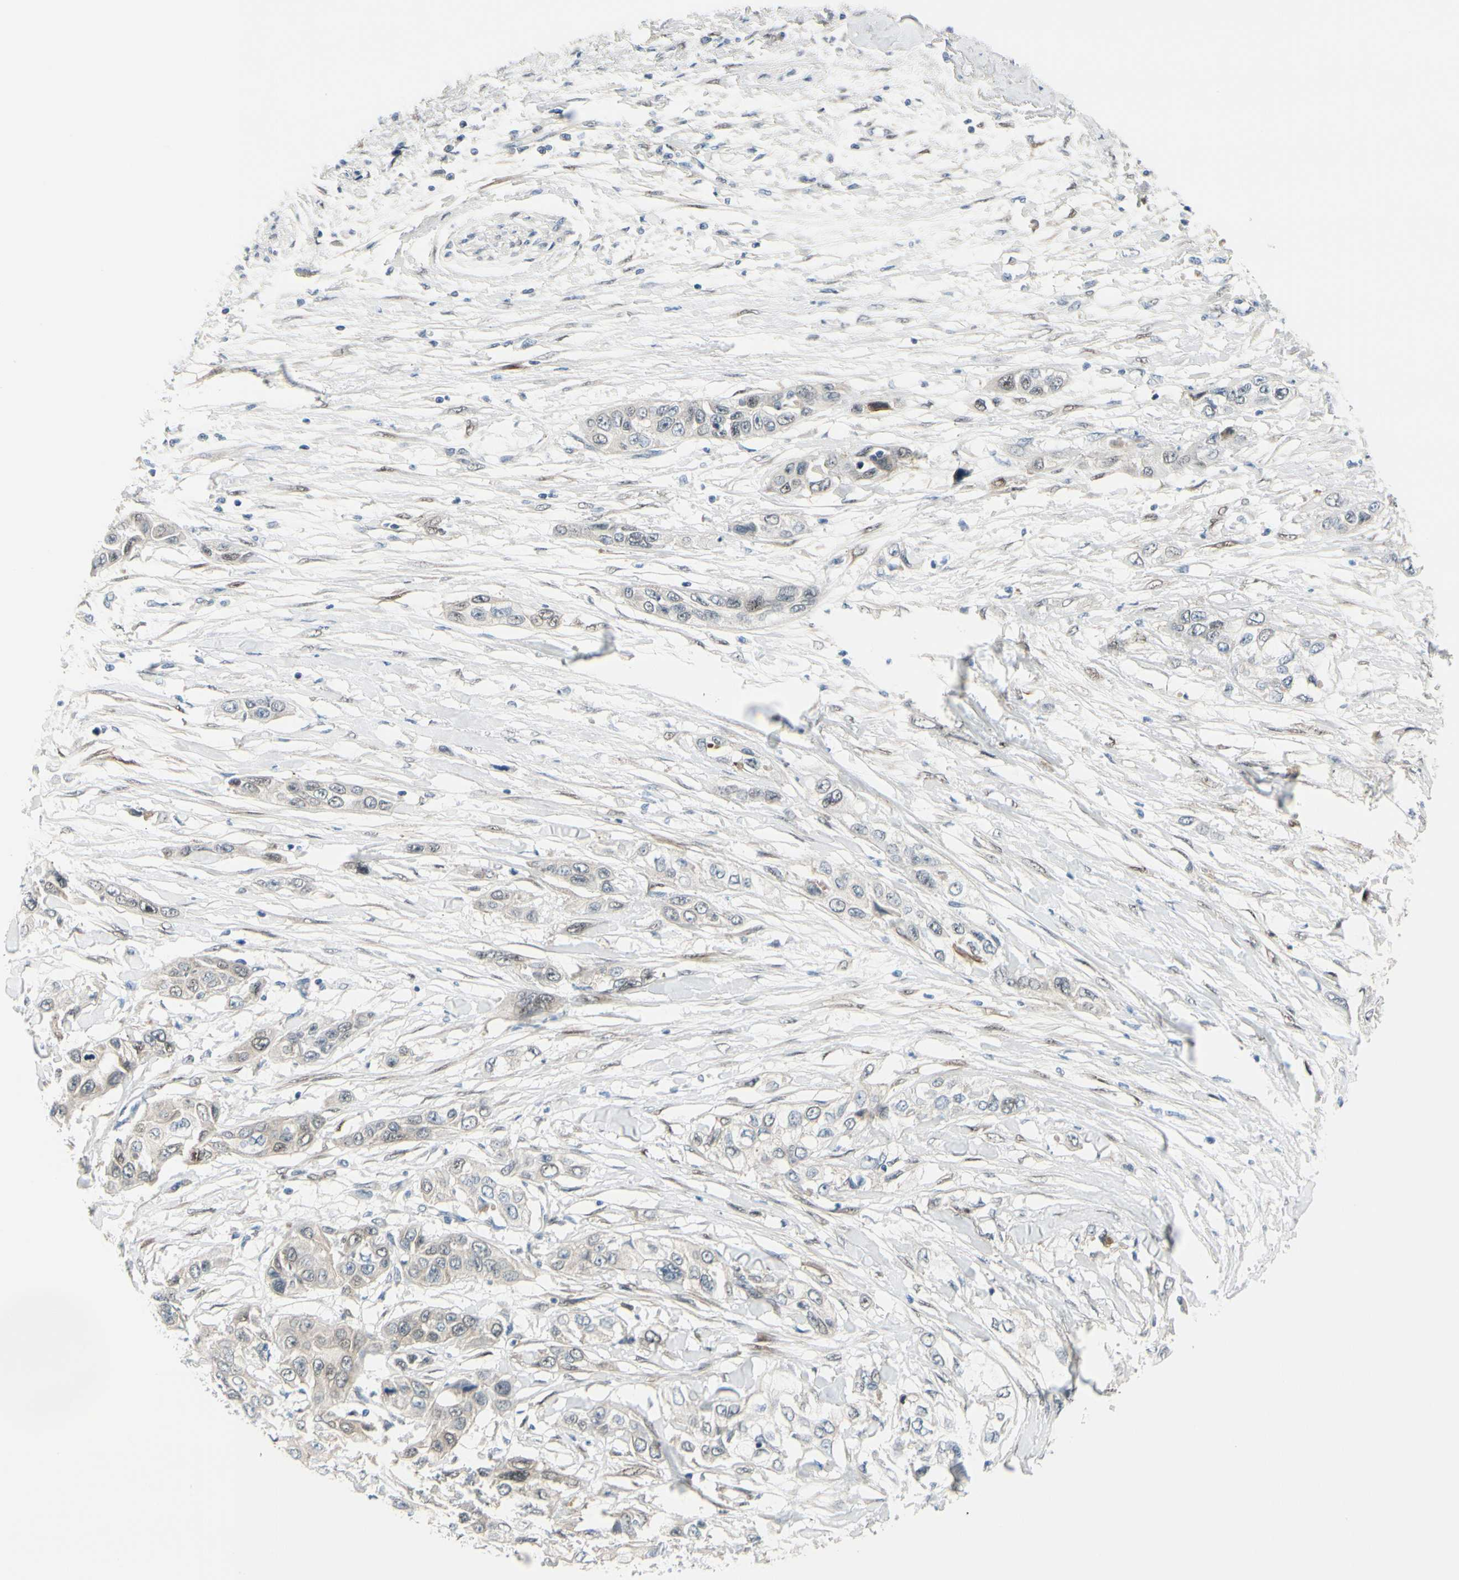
{"staining": {"intensity": "negative", "quantity": "none", "location": "none"}, "tissue": "pancreatic cancer", "cell_type": "Tumor cells", "image_type": "cancer", "snomed": [{"axis": "morphology", "description": "Adenocarcinoma, NOS"}, {"axis": "topography", "description": "Pancreas"}], "caption": "Human pancreatic adenocarcinoma stained for a protein using immunohistochemistry (IHC) demonstrates no staining in tumor cells.", "gene": "FHL2", "patient": {"sex": "female", "age": 70}}